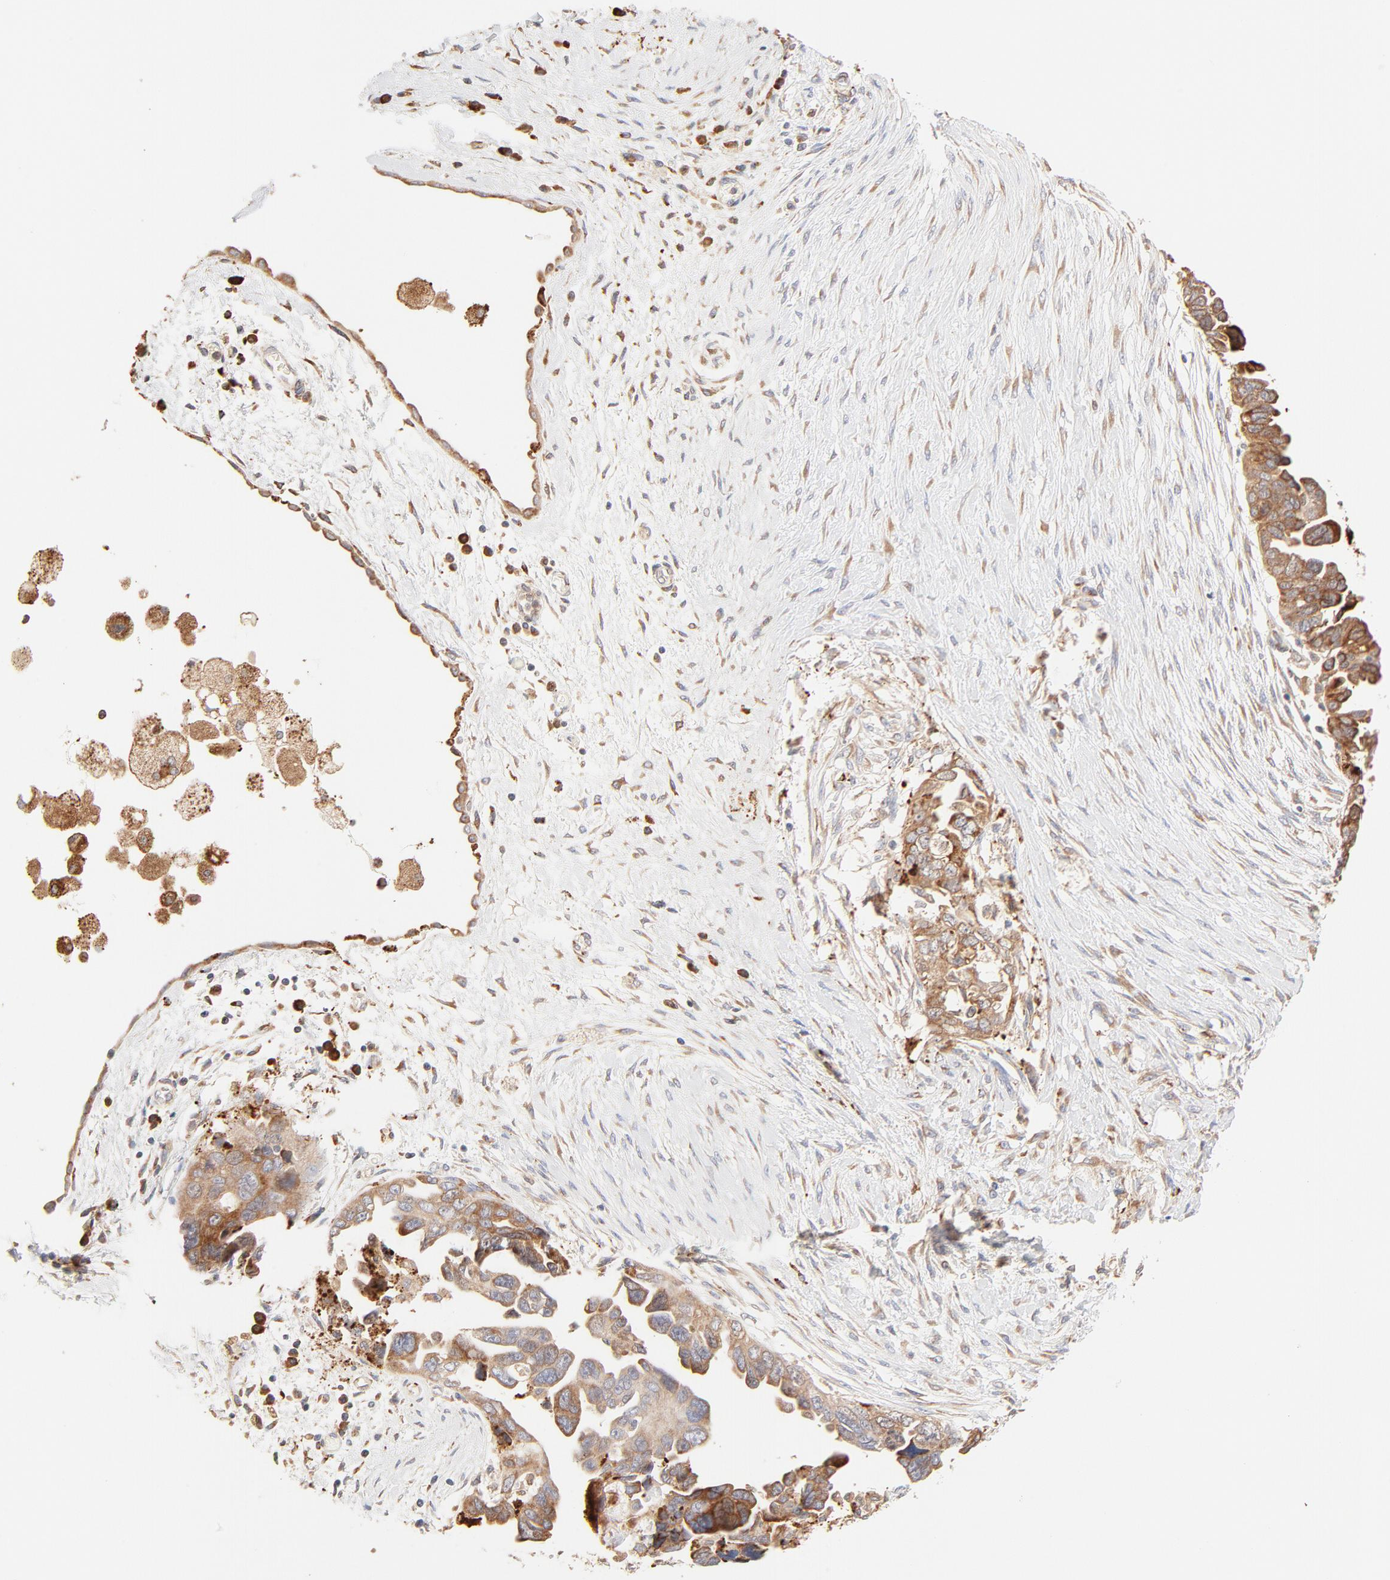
{"staining": {"intensity": "strong", "quantity": ">75%", "location": "cytoplasmic/membranous"}, "tissue": "ovarian cancer", "cell_type": "Tumor cells", "image_type": "cancer", "snomed": [{"axis": "morphology", "description": "Cystadenocarcinoma, serous, NOS"}, {"axis": "topography", "description": "Ovary"}], "caption": "Immunohistochemical staining of human ovarian cancer demonstrates strong cytoplasmic/membranous protein positivity in about >75% of tumor cells.", "gene": "PARP12", "patient": {"sex": "female", "age": 63}}